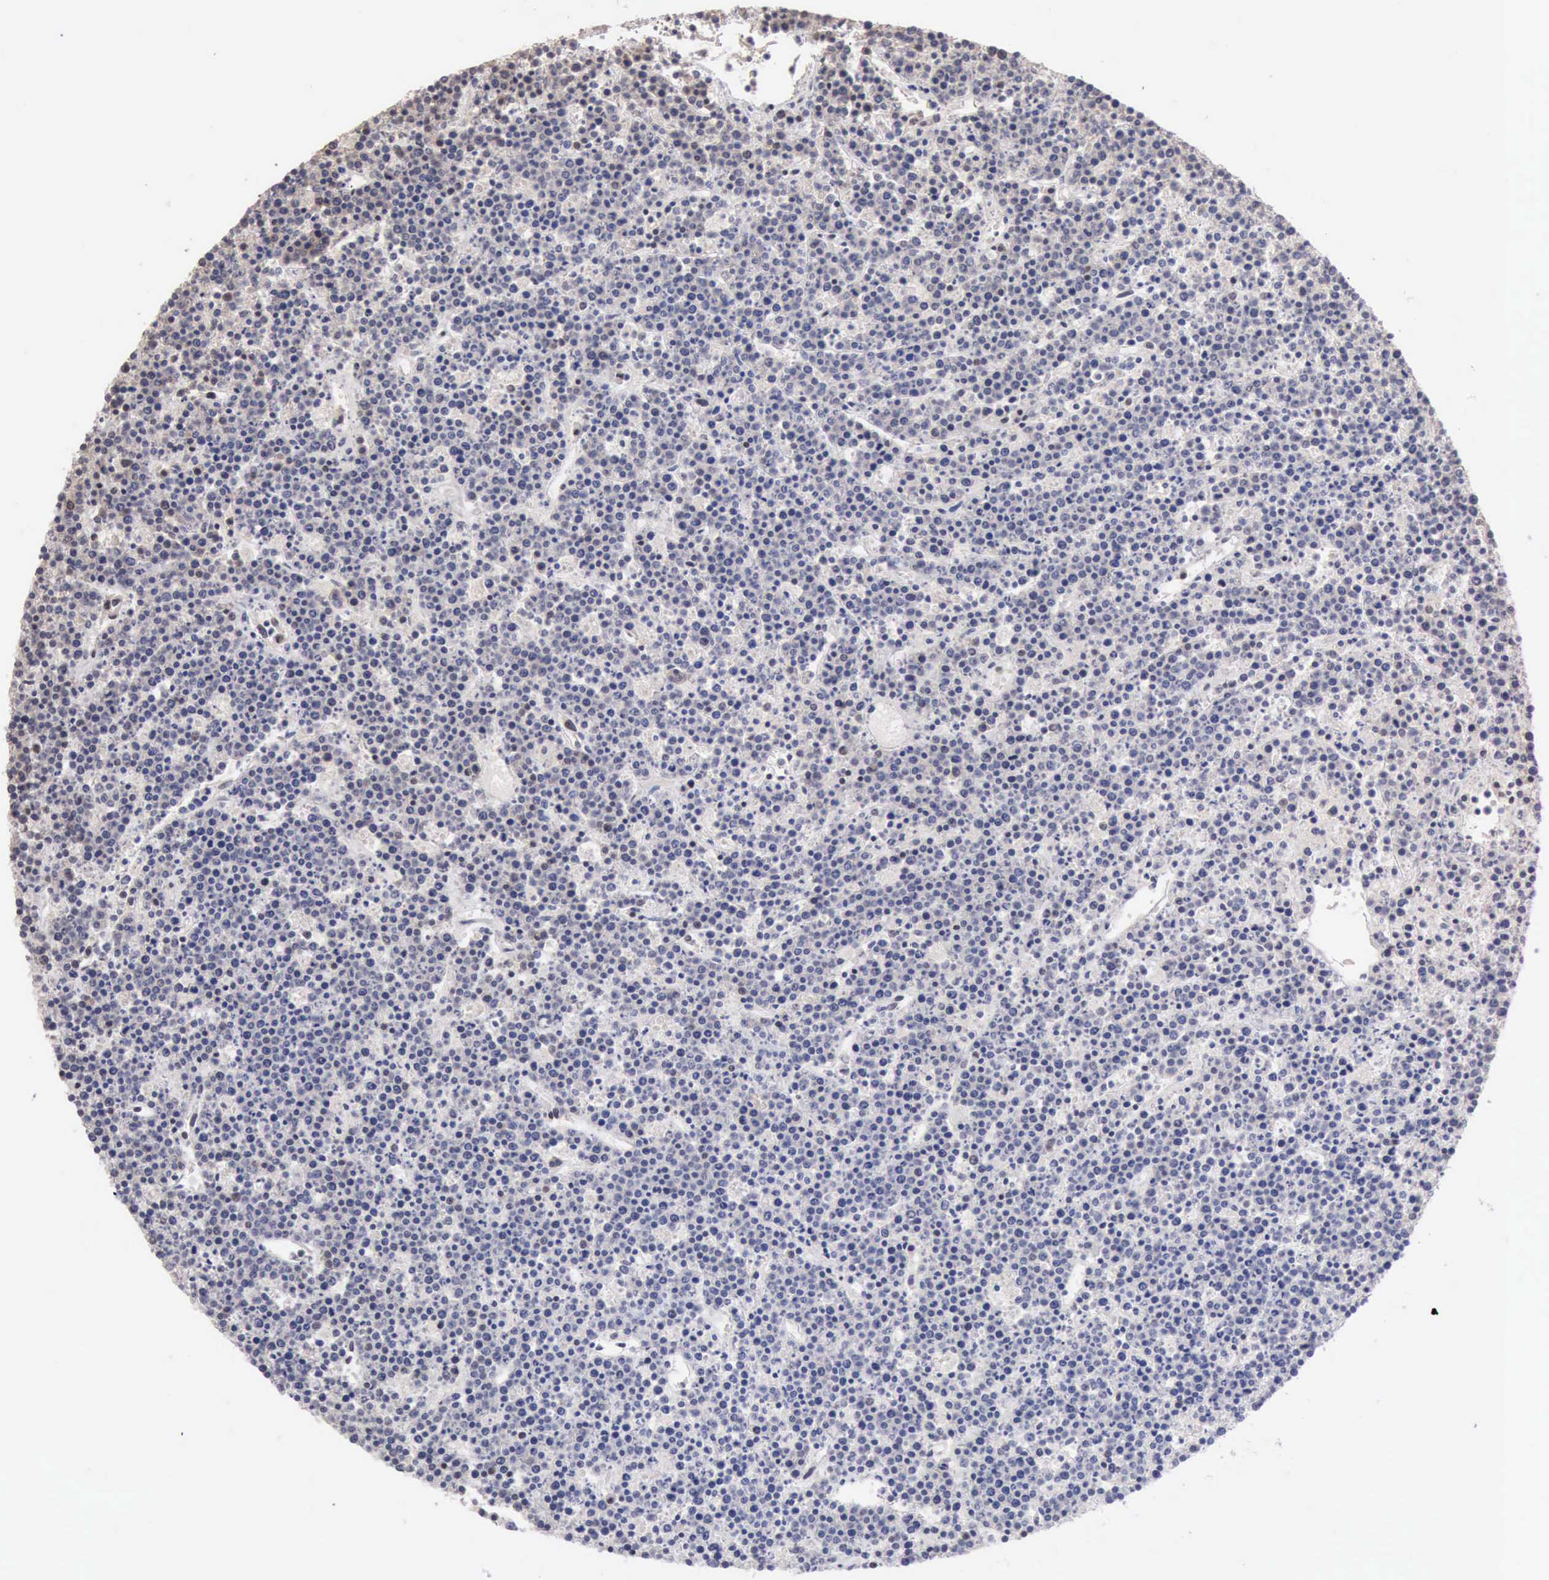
{"staining": {"intensity": "weak", "quantity": "<25%", "location": "nuclear"}, "tissue": "lymphoma", "cell_type": "Tumor cells", "image_type": "cancer", "snomed": [{"axis": "morphology", "description": "Malignant lymphoma, non-Hodgkin's type, High grade"}, {"axis": "topography", "description": "Ovary"}], "caption": "This is a micrograph of immunohistochemistry (IHC) staining of malignant lymphoma, non-Hodgkin's type (high-grade), which shows no expression in tumor cells.", "gene": "TAF1", "patient": {"sex": "female", "age": 56}}